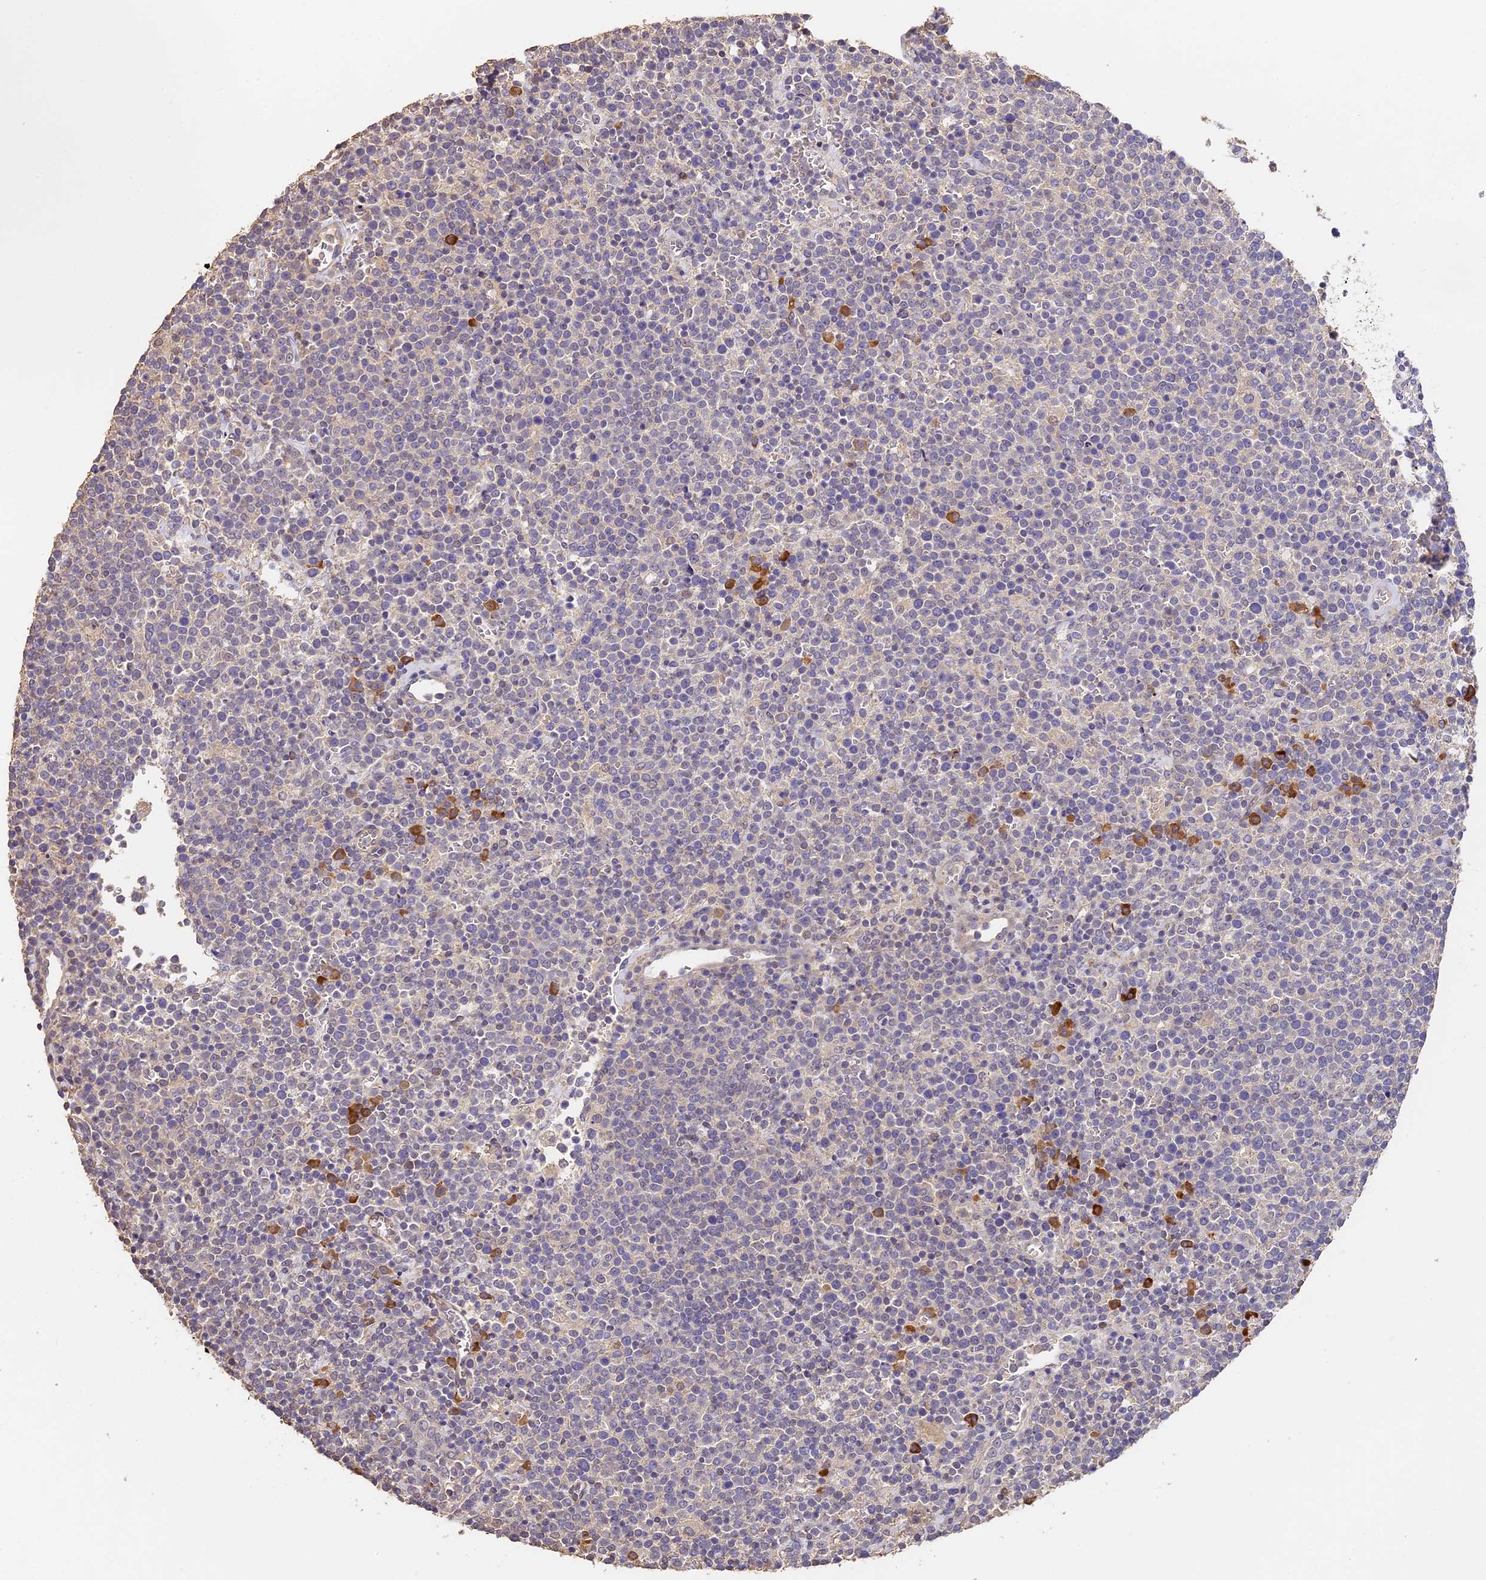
{"staining": {"intensity": "negative", "quantity": "none", "location": "none"}, "tissue": "lymphoma", "cell_type": "Tumor cells", "image_type": "cancer", "snomed": [{"axis": "morphology", "description": "Malignant lymphoma, non-Hodgkin's type, High grade"}, {"axis": "topography", "description": "Lymph node"}], "caption": "A high-resolution micrograph shows immunohistochemistry (IHC) staining of lymphoma, which reveals no significant expression in tumor cells.", "gene": "SLC11A1", "patient": {"sex": "male", "age": 61}}